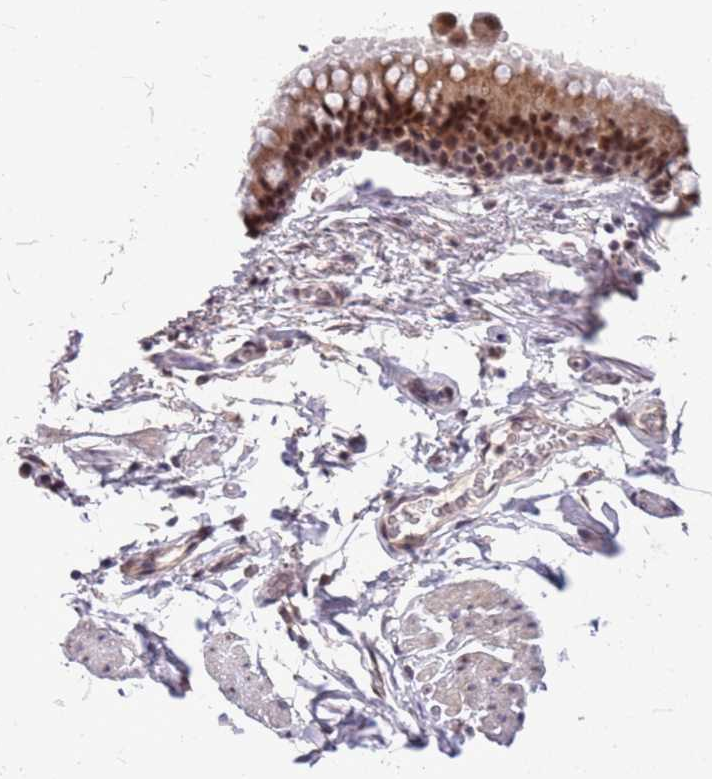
{"staining": {"intensity": "negative", "quantity": "none", "location": "none"}, "tissue": "adipose tissue", "cell_type": "Adipocytes", "image_type": "normal", "snomed": [{"axis": "morphology", "description": "Normal tissue, NOS"}, {"axis": "topography", "description": "Lymph node"}, {"axis": "topography", "description": "Bronchus"}], "caption": "This is a photomicrograph of IHC staining of normal adipose tissue, which shows no positivity in adipocytes.", "gene": "AKAP8L", "patient": {"sex": "male", "age": 63}}